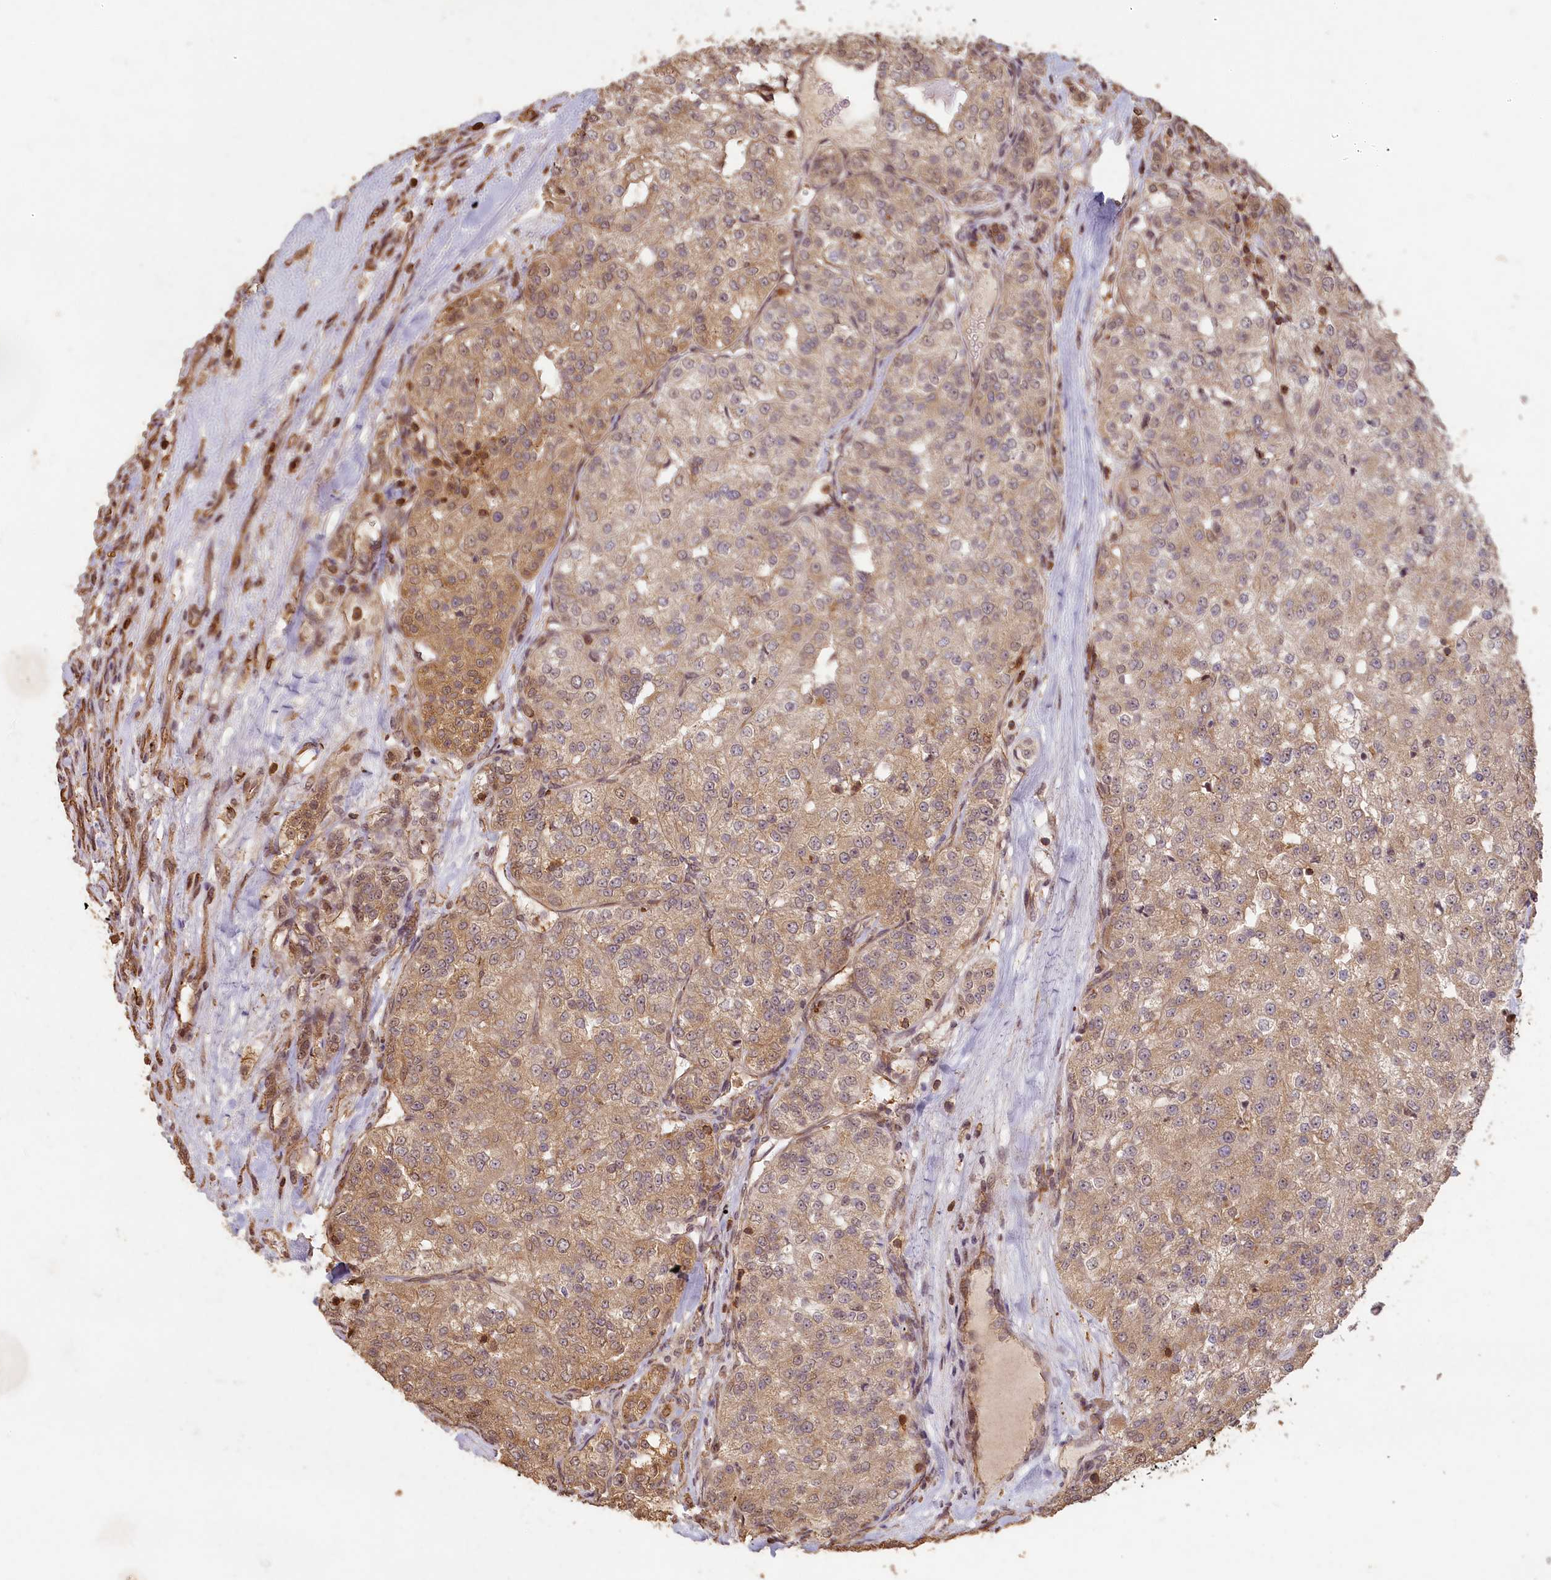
{"staining": {"intensity": "weak", "quantity": "25%-75%", "location": "cytoplasmic/membranous"}, "tissue": "renal cancer", "cell_type": "Tumor cells", "image_type": "cancer", "snomed": [{"axis": "morphology", "description": "Adenocarcinoma, NOS"}, {"axis": "topography", "description": "Kidney"}], "caption": "A micrograph showing weak cytoplasmic/membranous staining in about 25%-75% of tumor cells in renal adenocarcinoma, as visualized by brown immunohistochemical staining.", "gene": "MADD", "patient": {"sex": "female", "age": 63}}